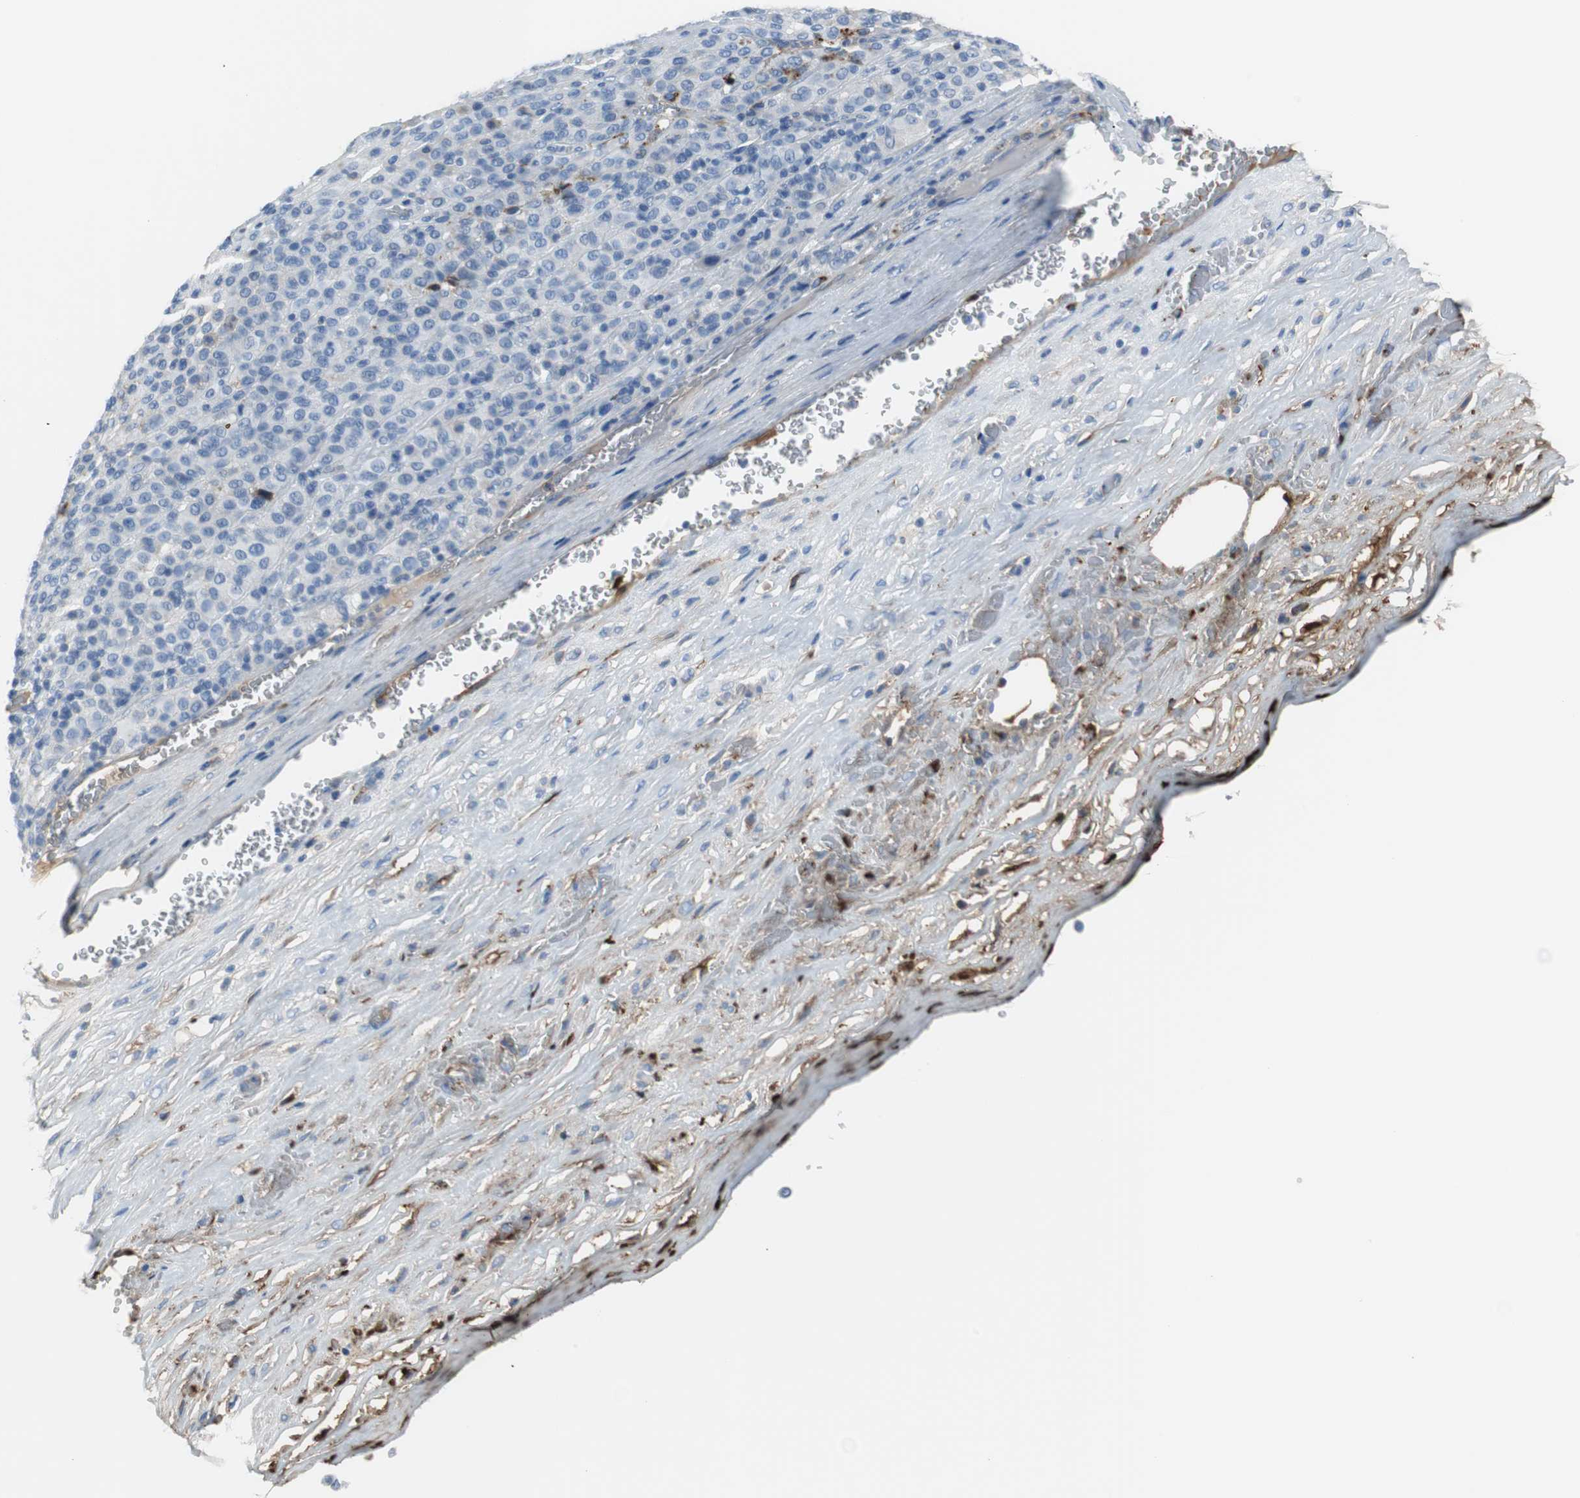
{"staining": {"intensity": "negative", "quantity": "none", "location": "none"}, "tissue": "melanoma", "cell_type": "Tumor cells", "image_type": "cancer", "snomed": [{"axis": "morphology", "description": "Malignant melanoma, Metastatic site"}, {"axis": "topography", "description": "Pancreas"}], "caption": "Human malignant melanoma (metastatic site) stained for a protein using IHC demonstrates no staining in tumor cells.", "gene": "APCS", "patient": {"sex": "female", "age": 30}}